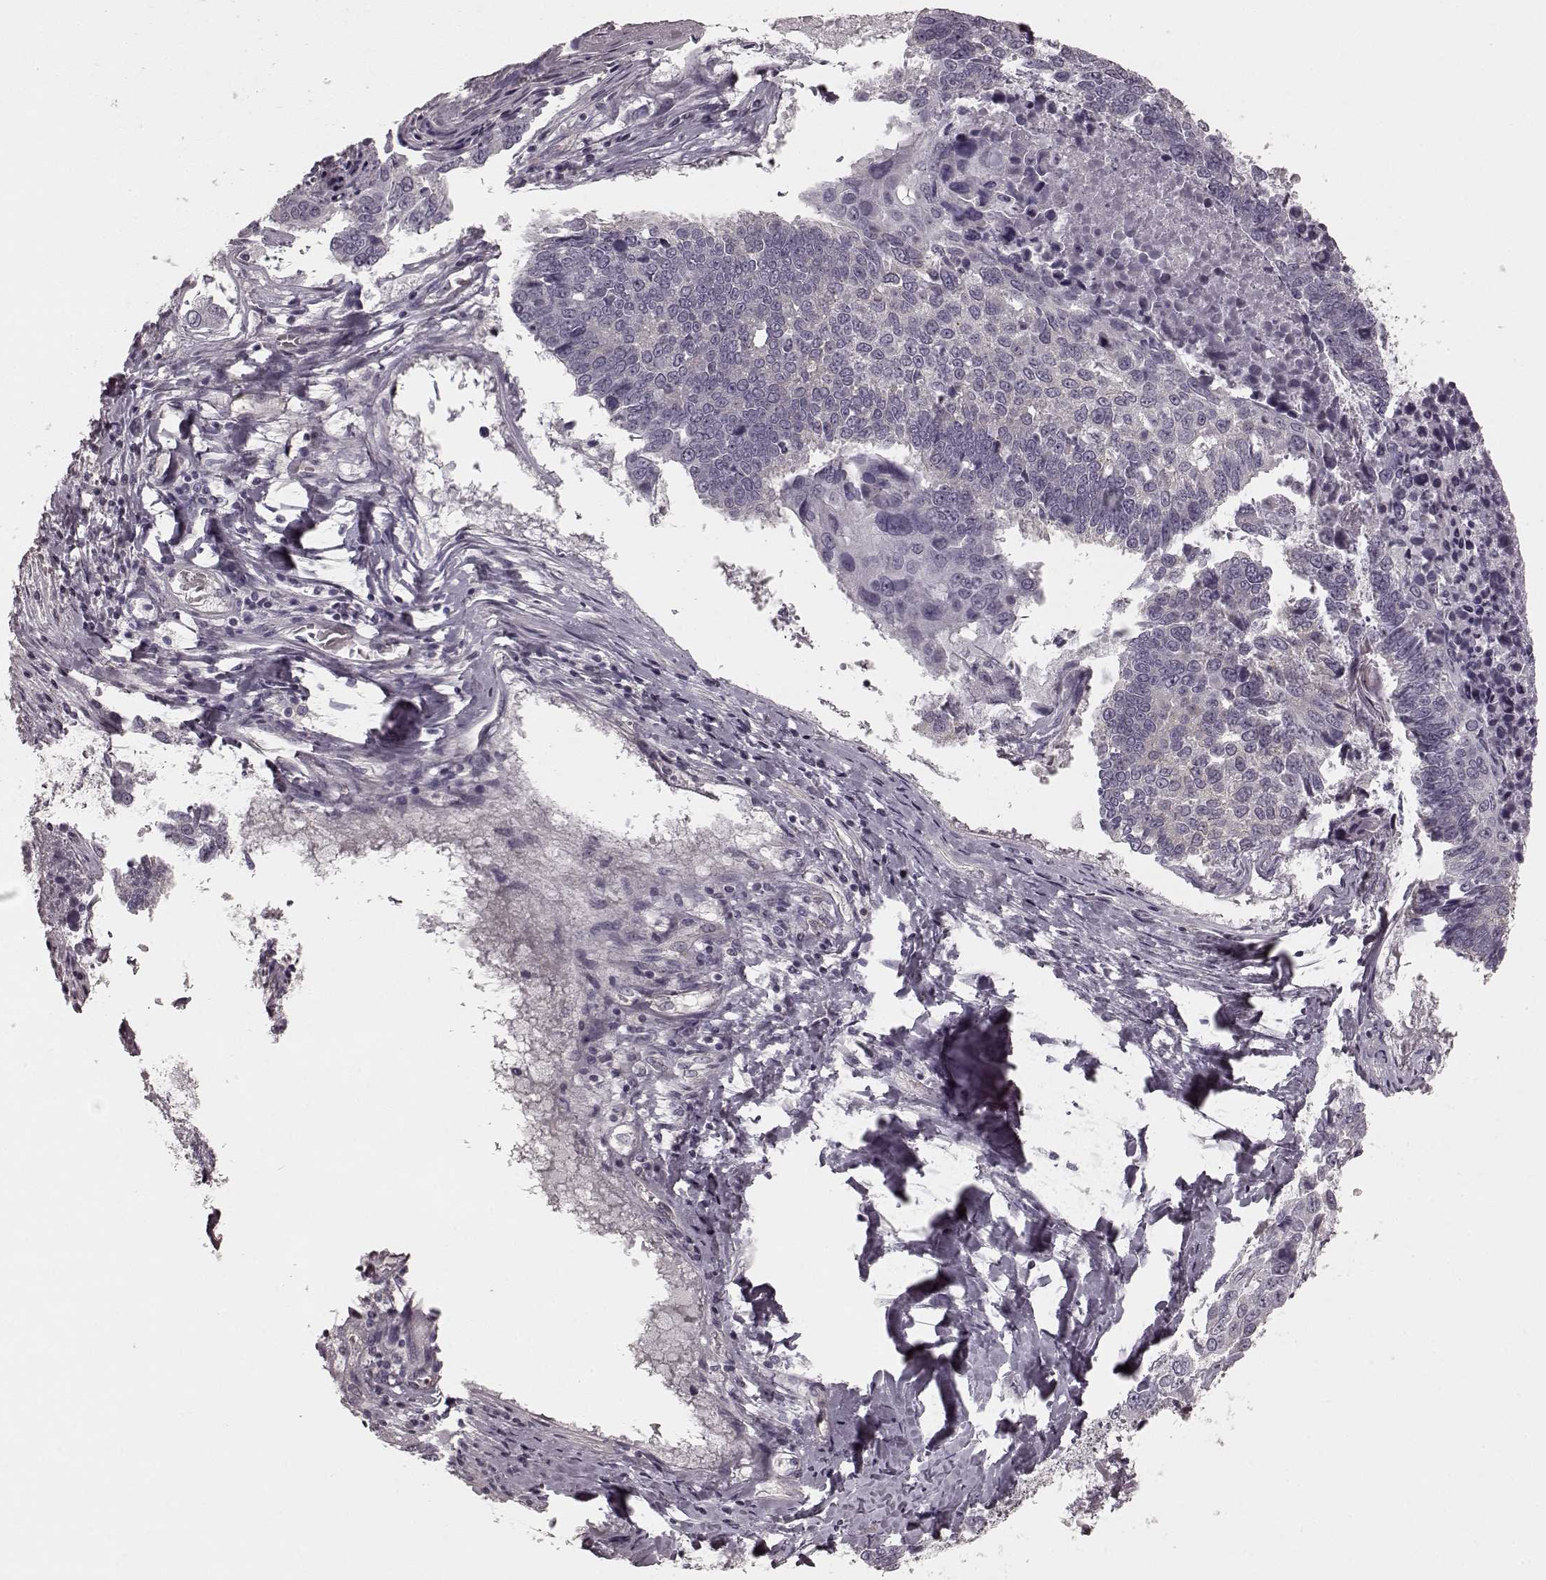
{"staining": {"intensity": "negative", "quantity": "none", "location": "none"}, "tissue": "lung cancer", "cell_type": "Tumor cells", "image_type": "cancer", "snomed": [{"axis": "morphology", "description": "Squamous cell carcinoma, NOS"}, {"axis": "topography", "description": "Lung"}], "caption": "Lung cancer was stained to show a protein in brown. There is no significant expression in tumor cells.", "gene": "PRKCE", "patient": {"sex": "male", "age": 73}}